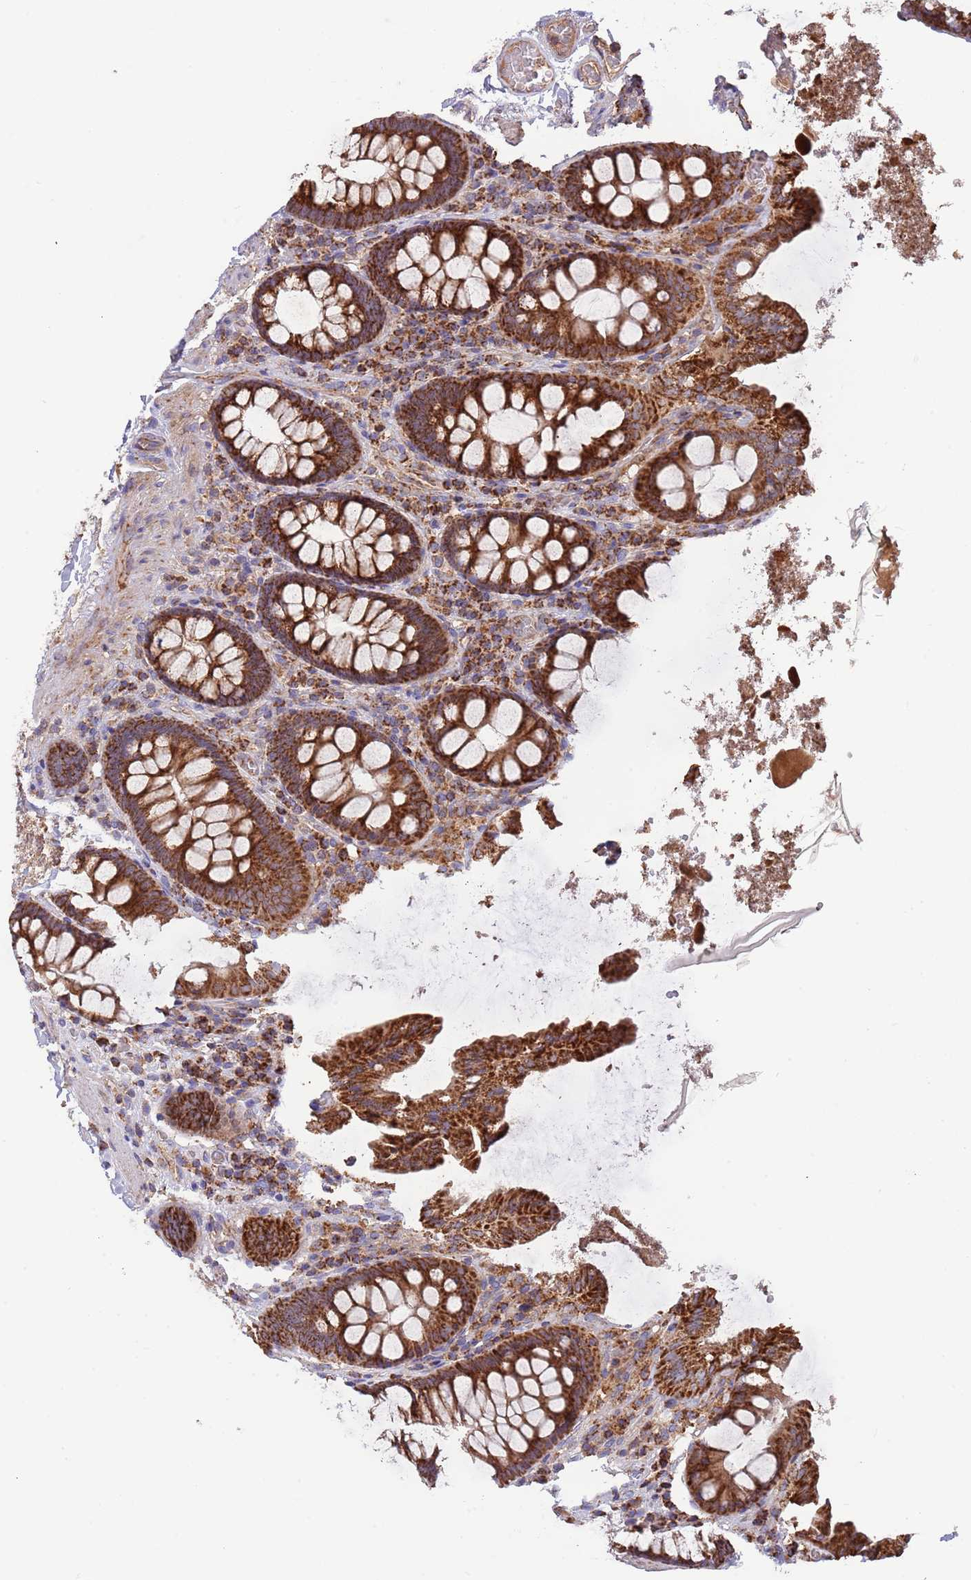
{"staining": {"intensity": "moderate", "quantity": ">75%", "location": "cytoplasmic/membranous"}, "tissue": "colon", "cell_type": "Endothelial cells", "image_type": "normal", "snomed": [{"axis": "morphology", "description": "Normal tissue, NOS"}, {"axis": "topography", "description": "Colon"}], "caption": "Approximately >75% of endothelial cells in unremarkable human colon reveal moderate cytoplasmic/membranous protein staining as visualized by brown immunohistochemical staining.", "gene": "DNAJA3", "patient": {"sex": "male", "age": 84}}